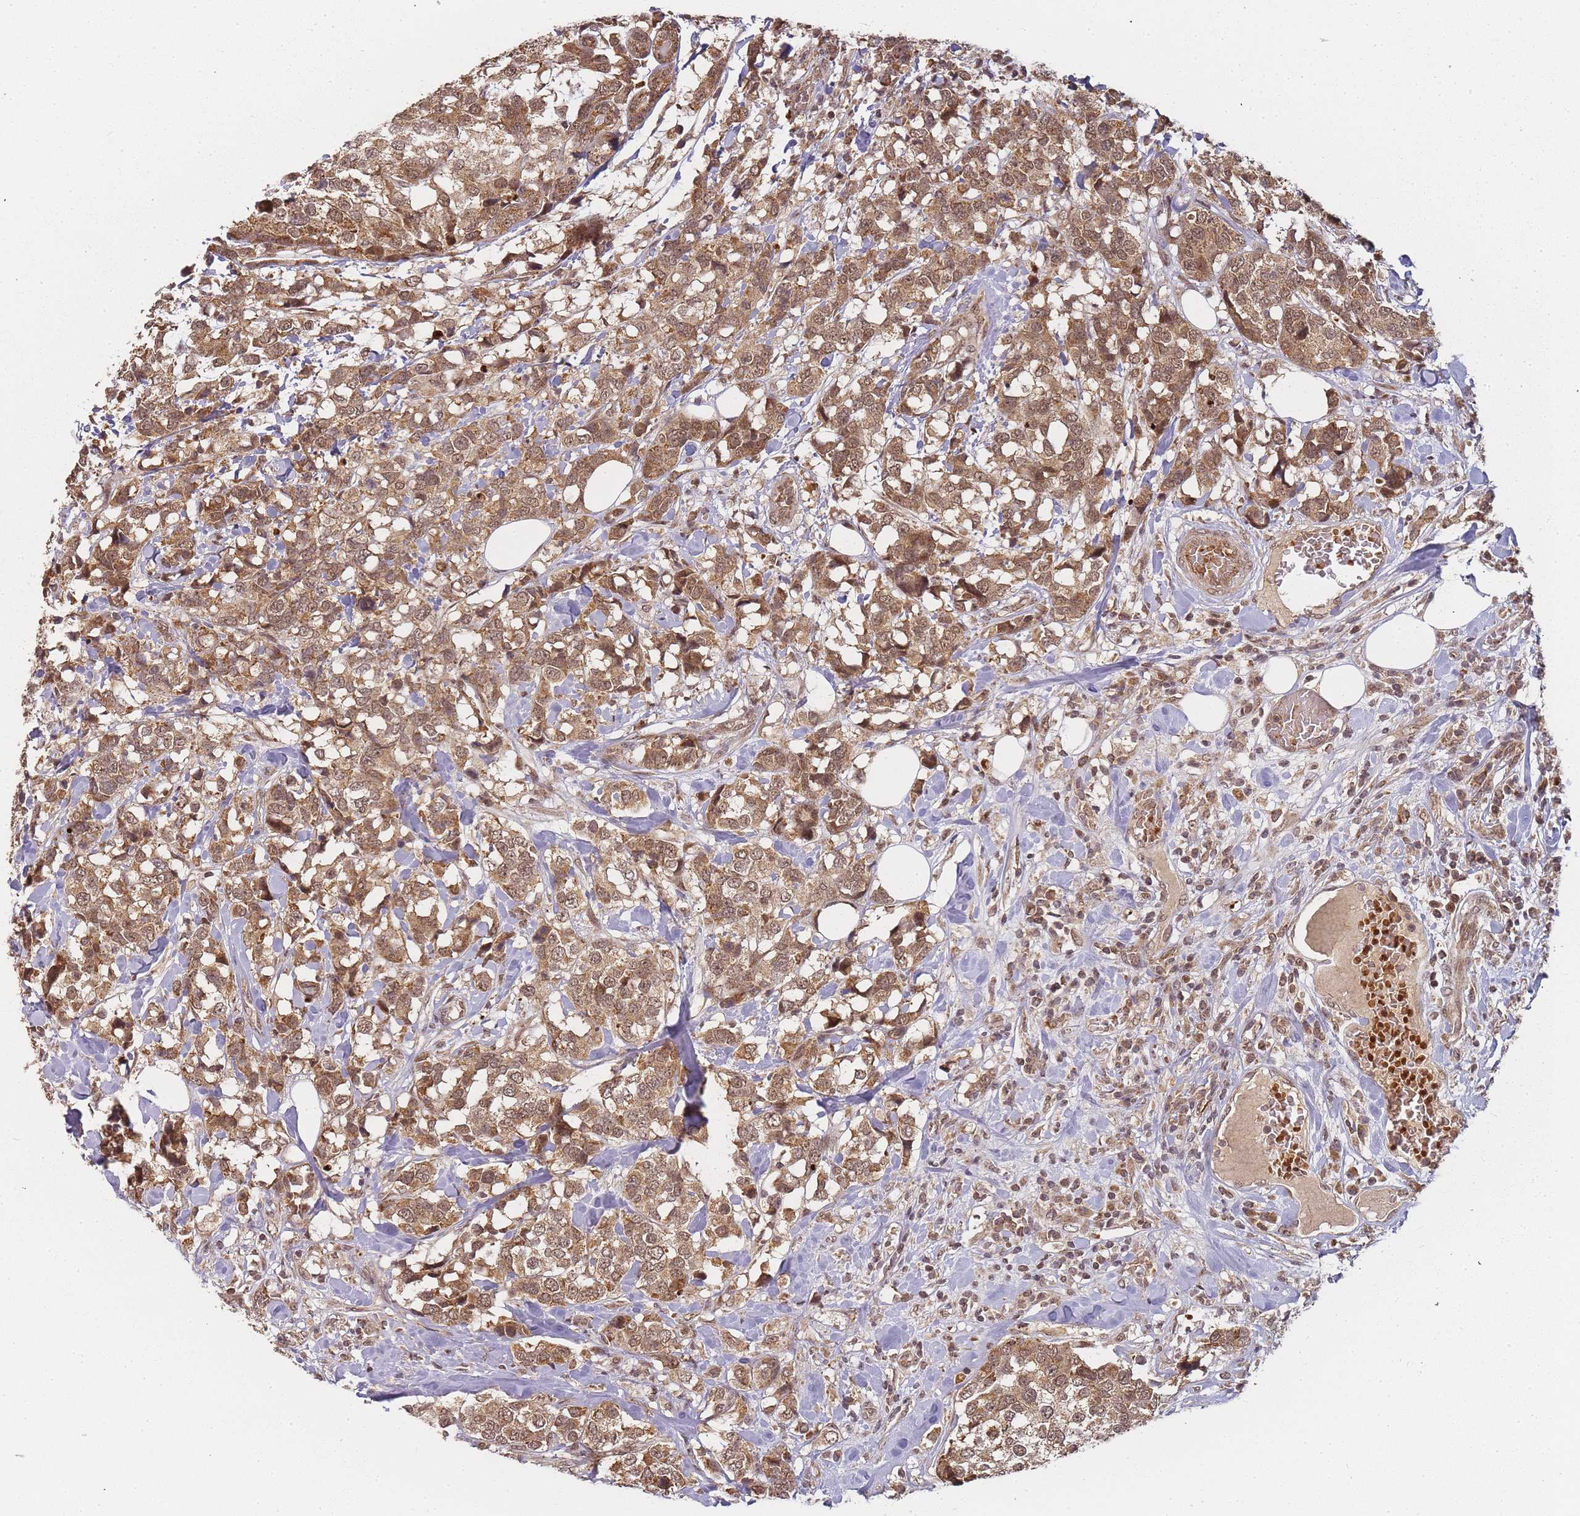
{"staining": {"intensity": "moderate", "quantity": ">75%", "location": "cytoplasmic/membranous,nuclear"}, "tissue": "breast cancer", "cell_type": "Tumor cells", "image_type": "cancer", "snomed": [{"axis": "morphology", "description": "Lobular carcinoma"}, {"axis": "topography", "description": "Breast"}], "caption": "Immunohistochemical staining of breast cancer shows medium levels of moderate cytoplasmic/membranous and nuclear protein positivity in approximately >75% of tumor cells.", "gene": "ZNF497", "patient": {"sex": "female", "age": 59}}